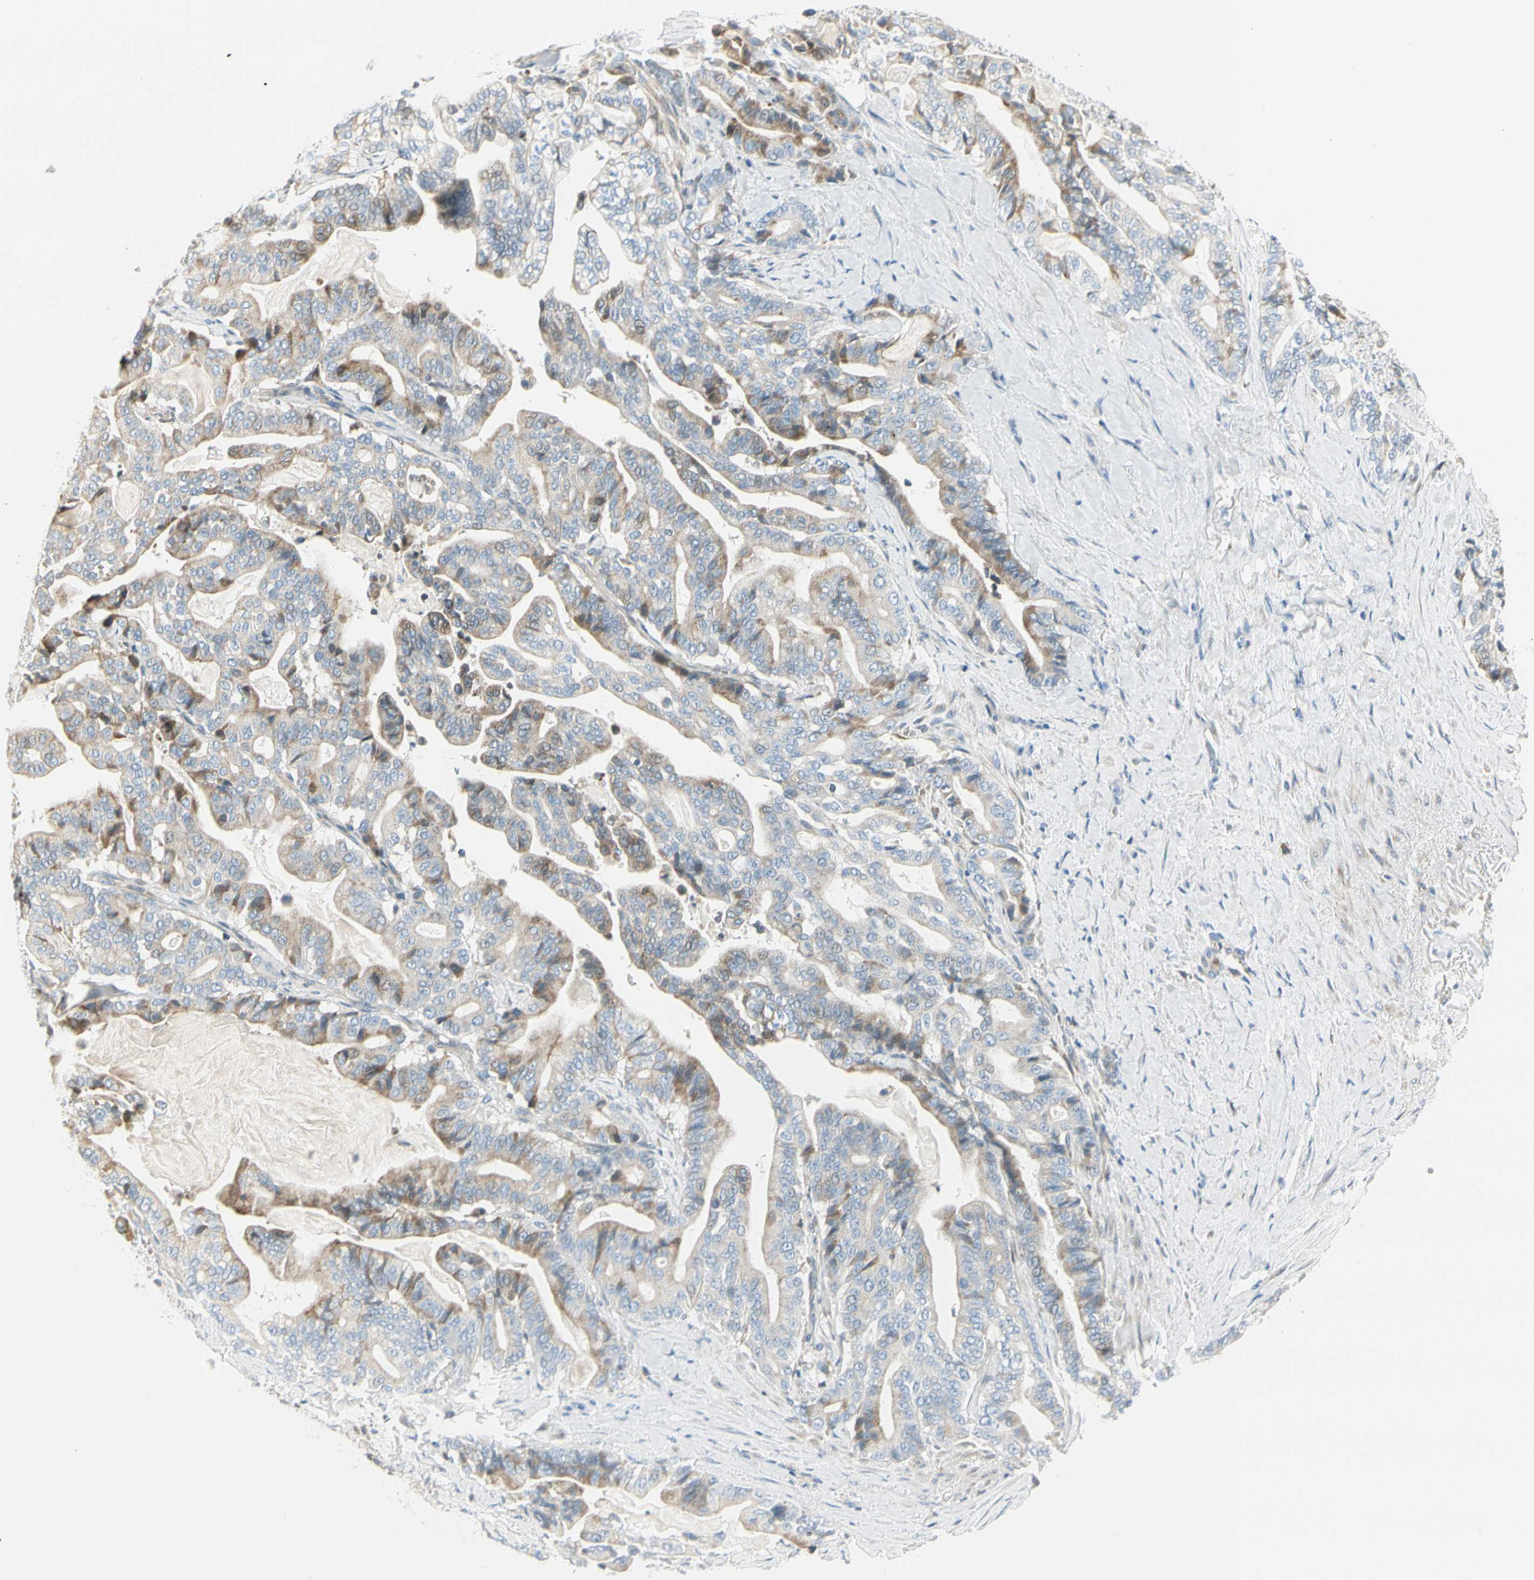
{"staining": {"intensity": "weak", "quantity": "25%-75%", "location": "cytoplasmic/membranous"}, "tissue": "pancreatic cancer", "cell_type": "Tumor cells", "image_type": "cancer", "snomed": [{"axis": "morphology", "description": "Adenocarcinoma, NOS"}, {"axis": "topography", "description": "Pancreas"}], "caption": "A brown stain labels weak cytoplasmic/membranous staining of a protein in human pancreatic adenocarcinoma tumor cells.", "gene": "TNFSF11", "patient": {"sex": "male", "age": 63}}